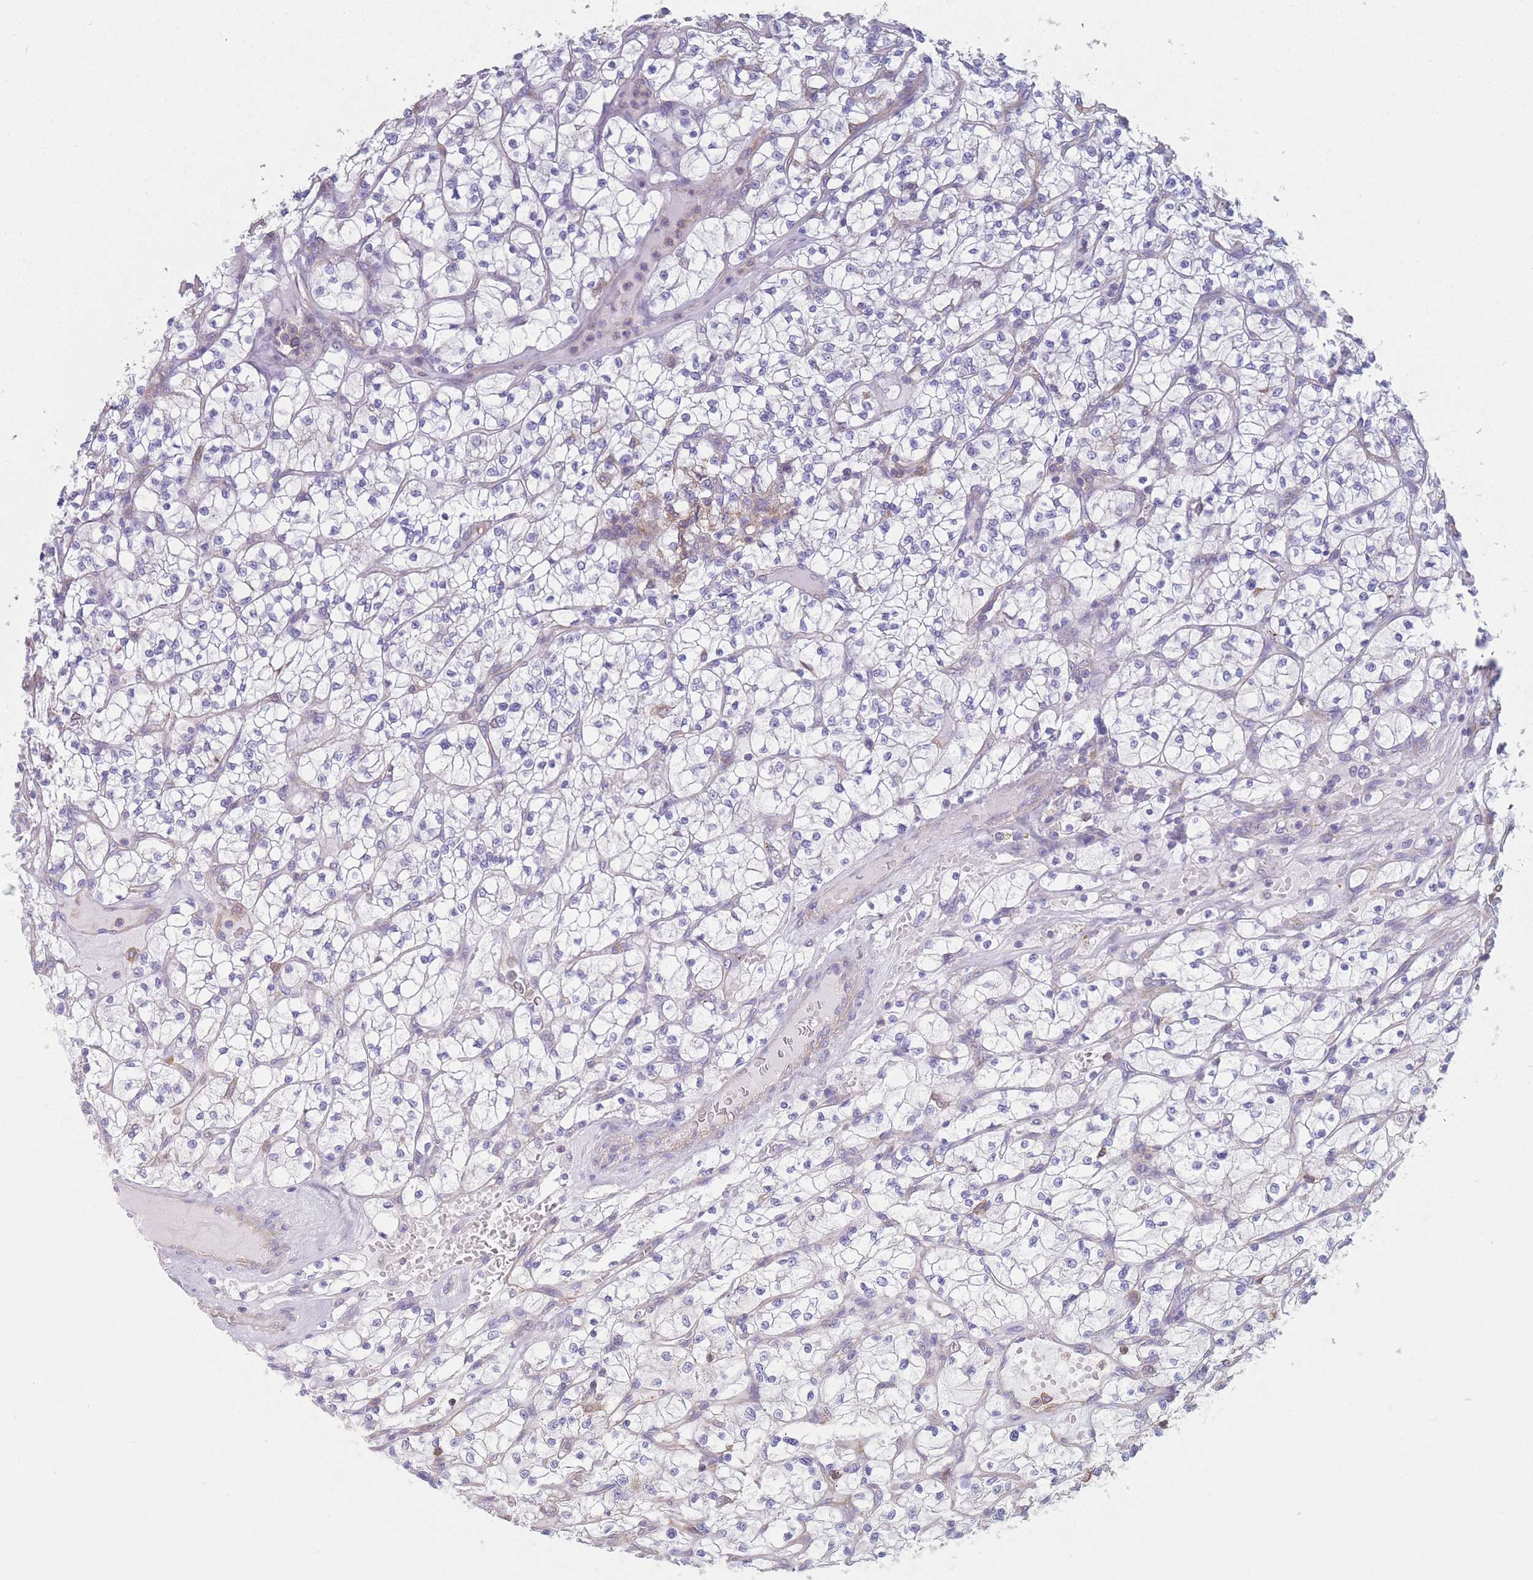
{"staining": {"intensity": "negative", "quantity": "none", "location": "none"}, "tissue": "renal cancer", "cell_type": "Tumor cells", "image_type": "cancer", "snomed": [{"axis": "morphology", "description": "Adenocarcinoma, NOS"}, {"axis": "topography", "description": "Kidney"}], "caption": "High magnification brightfield microscopy of renal cancer (adenocarcinoma) stained with DAB (3,3'-diaminobenzidine) (brown) and counterstained with hematoxylin (blue): tumor cells show no significant staining.", "gene": "ADH1A", "patient": {"sex": "female", "age": 64}}